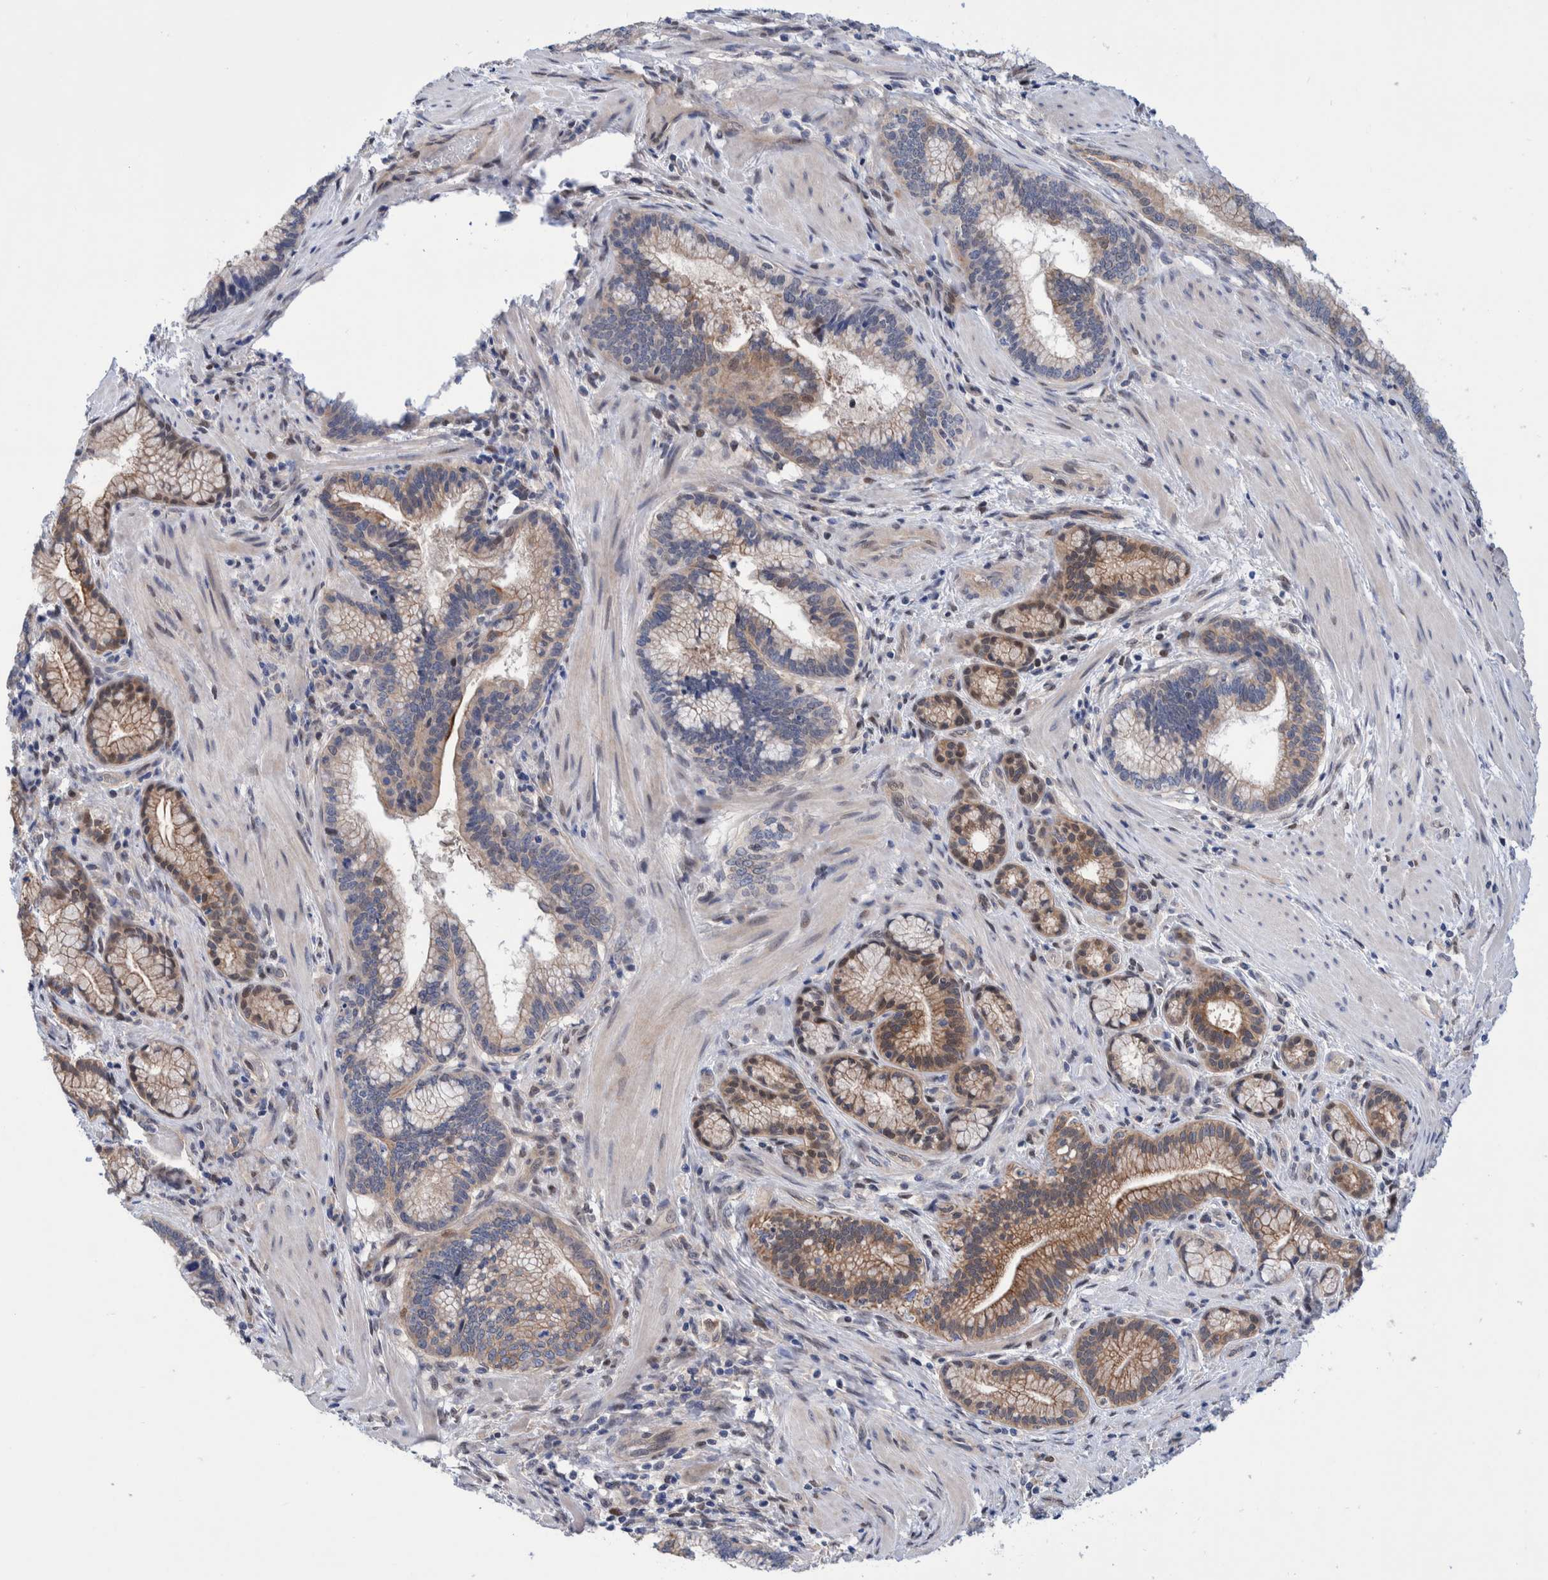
{"staining": {"intensity": "weak", "quantity": "<25%", "location": "cytoplasmic/membranous"}, "tissue": "pancreatic cancer", "cell_type": "Tumor cells", "image_type": "cancer", "snomed": [{"axis": "morphology", "description": "Adenocarcinoma, NOS"}, {"axis": "topography", "description": "Pancreas"}], "caption": "IHC image of neoplastic tissue: human pancreatic adenocarcinoma stained with DAB reveals no significant protein positivity in tumor cells. (Brightfield microscopy of DAB immunohistochemistry (IHC) at high magnification).", "gene": "PFAS", "patient": {"sex": "female", "age": 64}}